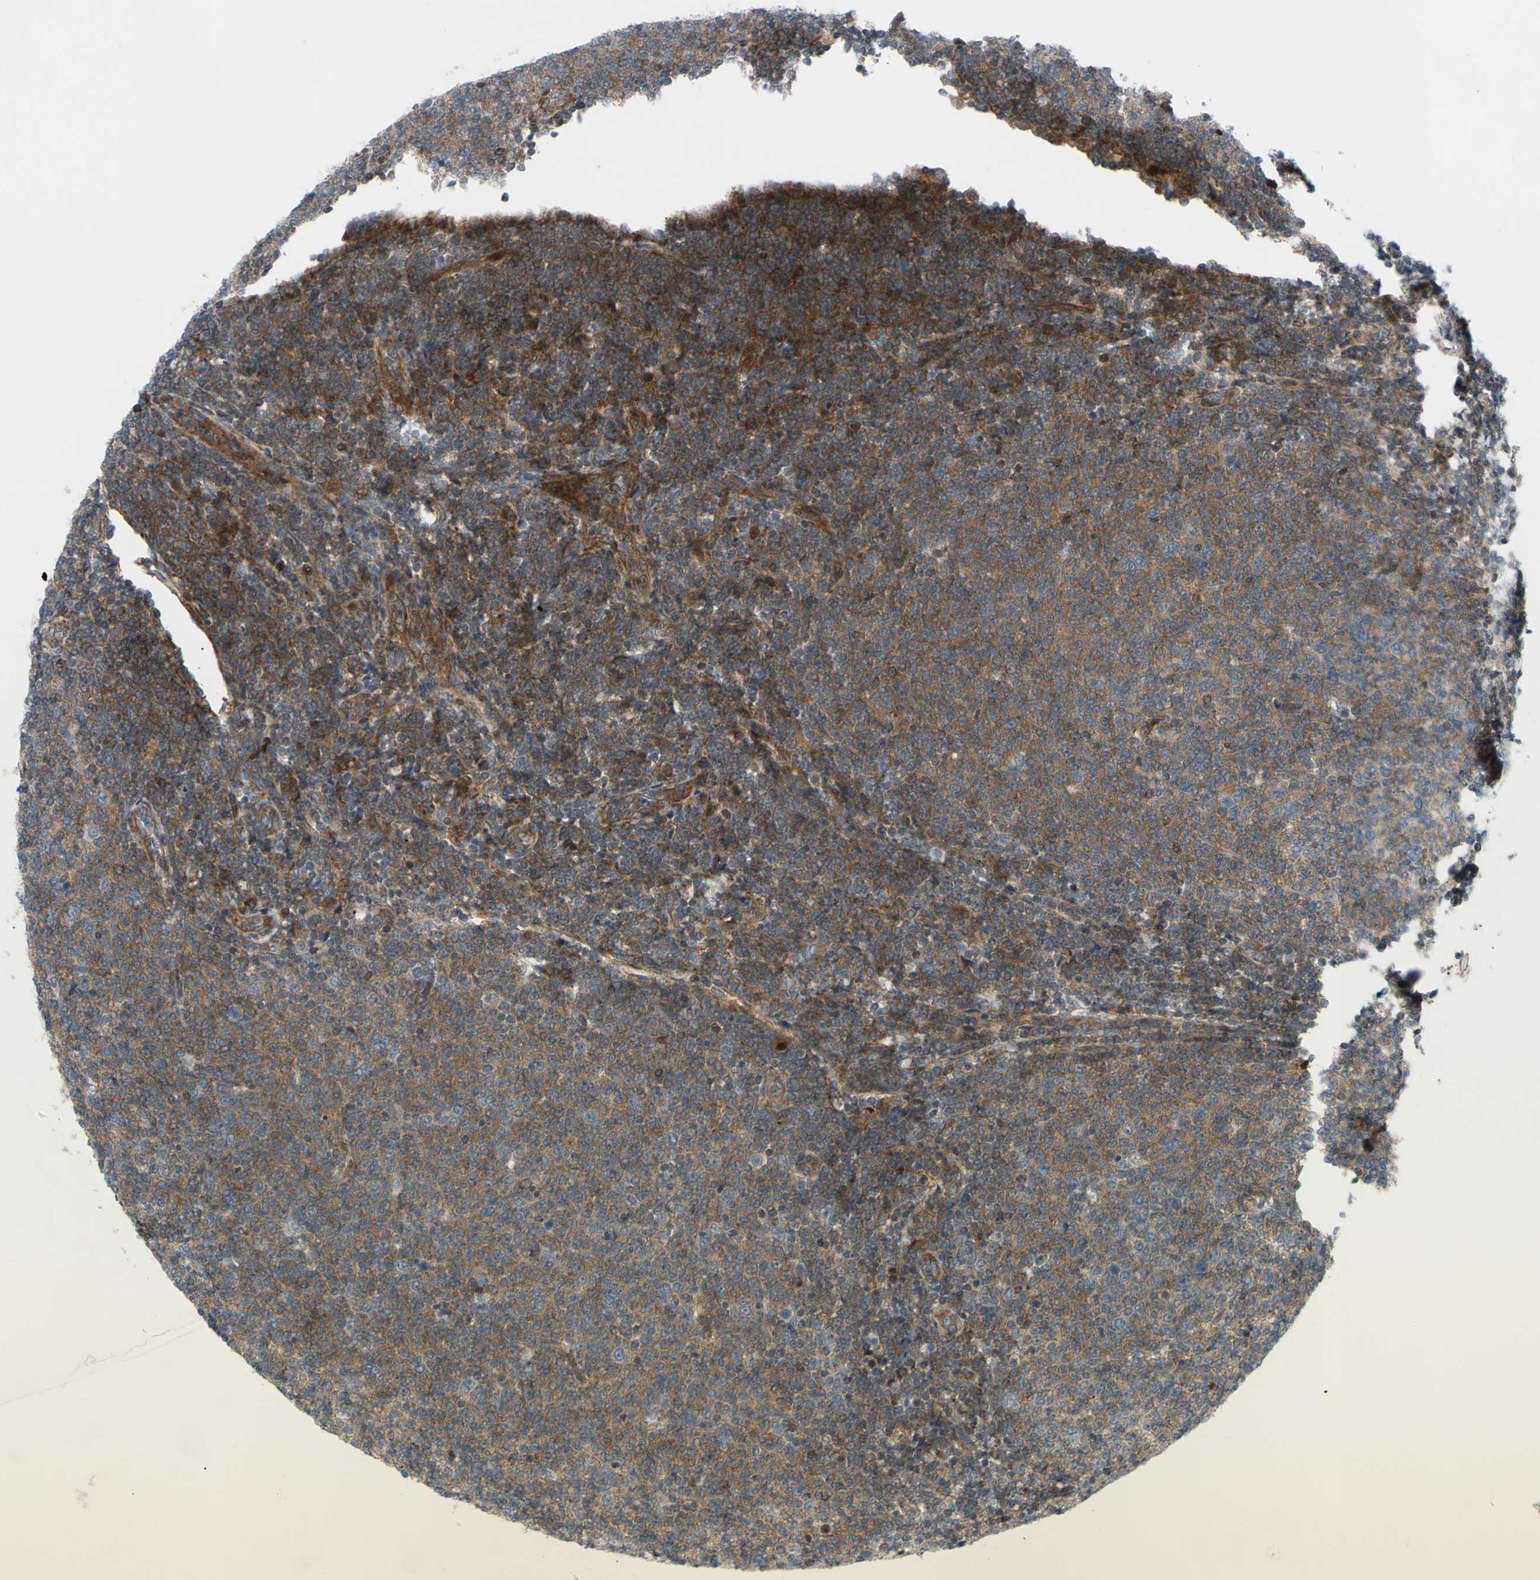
{"staining": {"intensity": "moderate", "quantity": ">75%", "location": "cytoplasmic/membranous"}, "tissue": "lymphoma", "cell_type": "Tumor cells", "image_type": "cancer", "snomed": [{"axis": "morphology", "description": "Malignant lymphoma, non-Hodgkin's type, Low grade"}, {"axis": "topography", "description": "Lymph node"}], "caption": "Protein expression by IHC reveals moderate cytoplasmic/membranous positivity in about >75% of tumor cells in lymphoma. Using DAB (brown) and hematoxylin (blue) stains, captured at high magnification using brightfield microscopy.", "gene": "PAK2", "patient": {"sex": "male", "age": 66}}